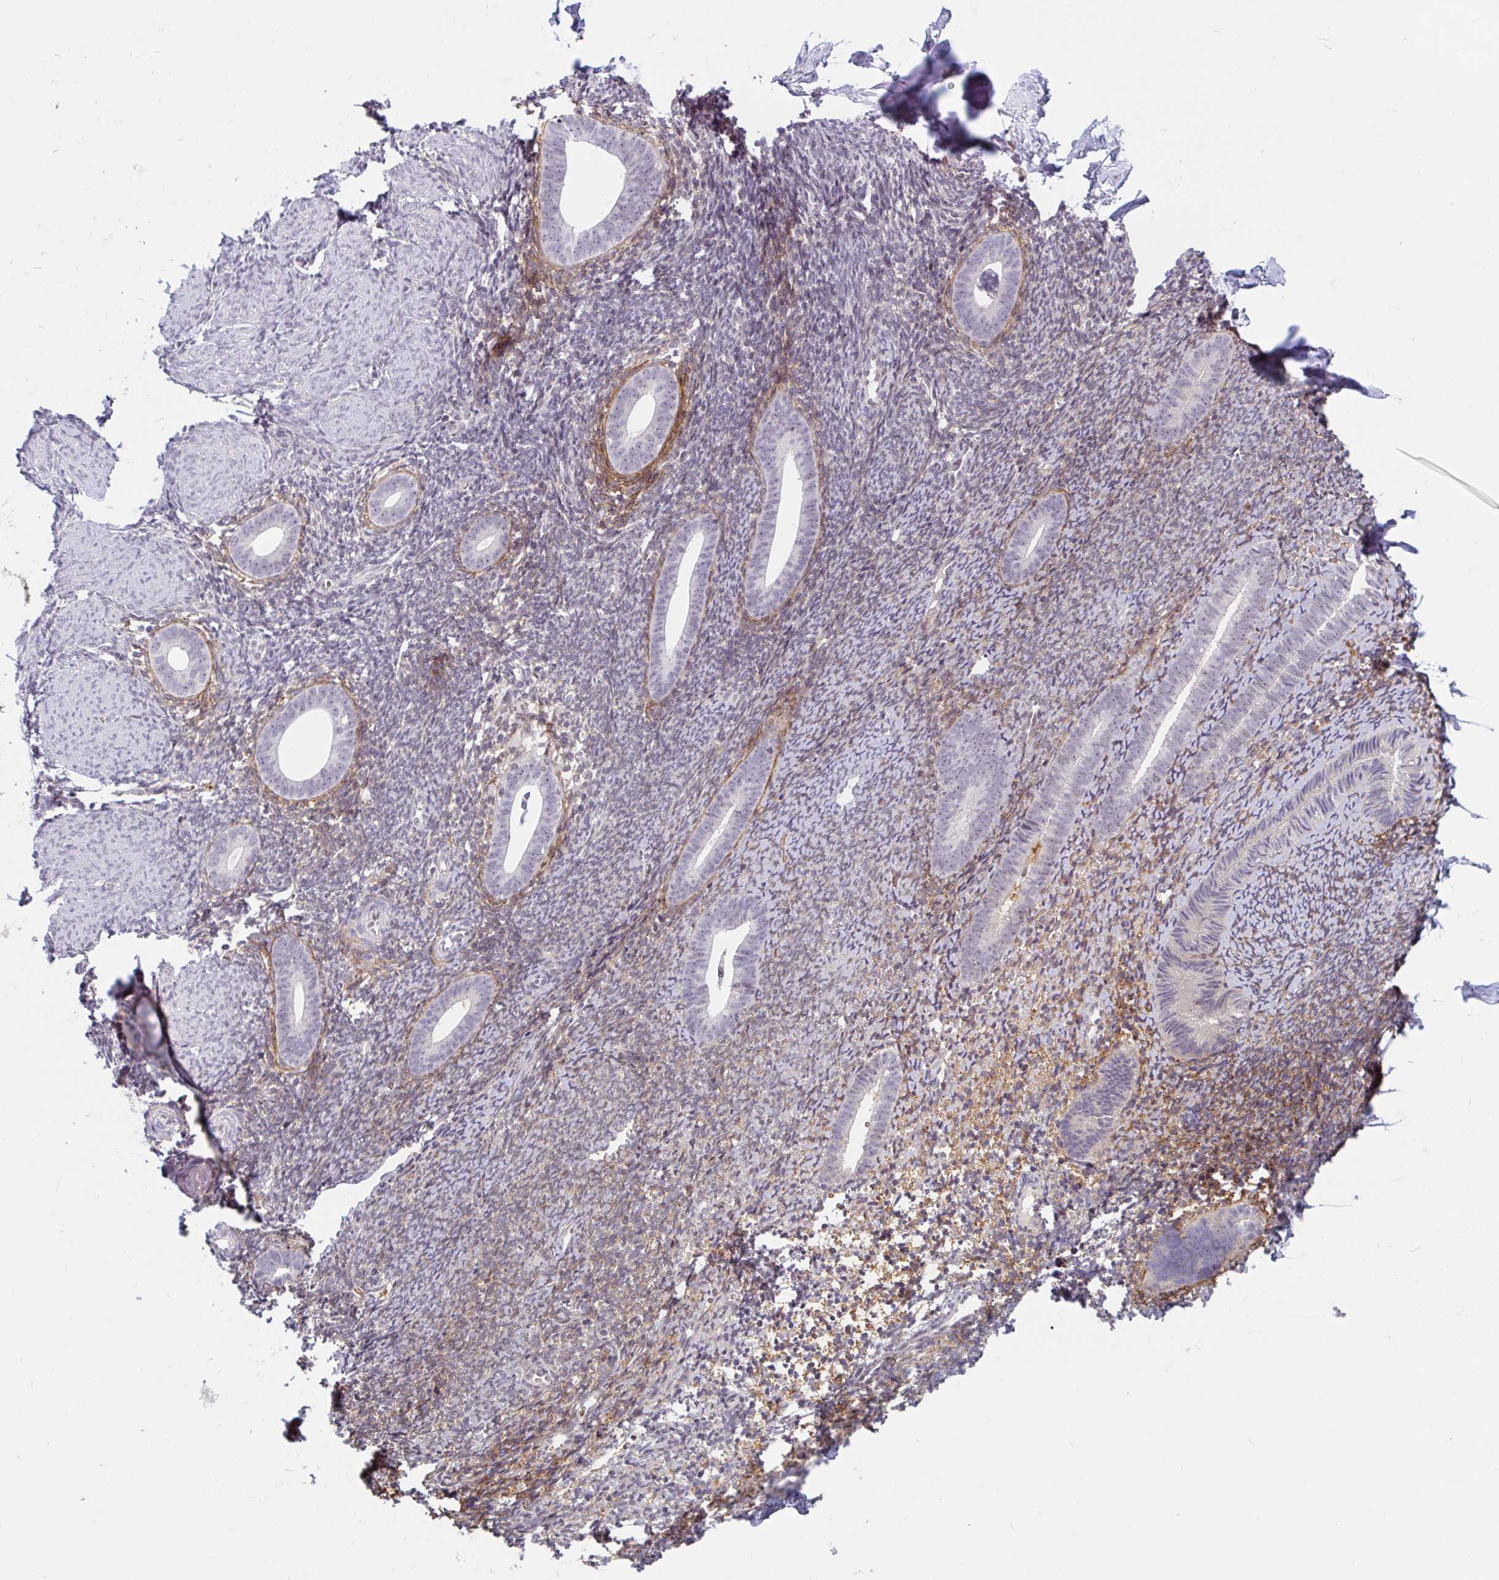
{"staining": {"intensity": "weak", "quantity": "<25%", "location": "cytoplasmic/membranous"}, "tissue": "endometrium", "cell_type": "Cells in endometrial stroma", "image_type": "normal", "snomed": [{"axis": "morphology", "description": "Normal tissue, NOS"}, {"axis": "topography", "description": "Endometrium"}], "caption": "Micrograph shows no significant protein staining in cells in endometrial stroma of unremarkable endometrium. (Brightfield microscopy of DAB (3,3'-diaminobenzidine) immunohistochemistry at high magnification).", "gene": "TMEM119", "patient": {"sex": "female", "age": 39}}